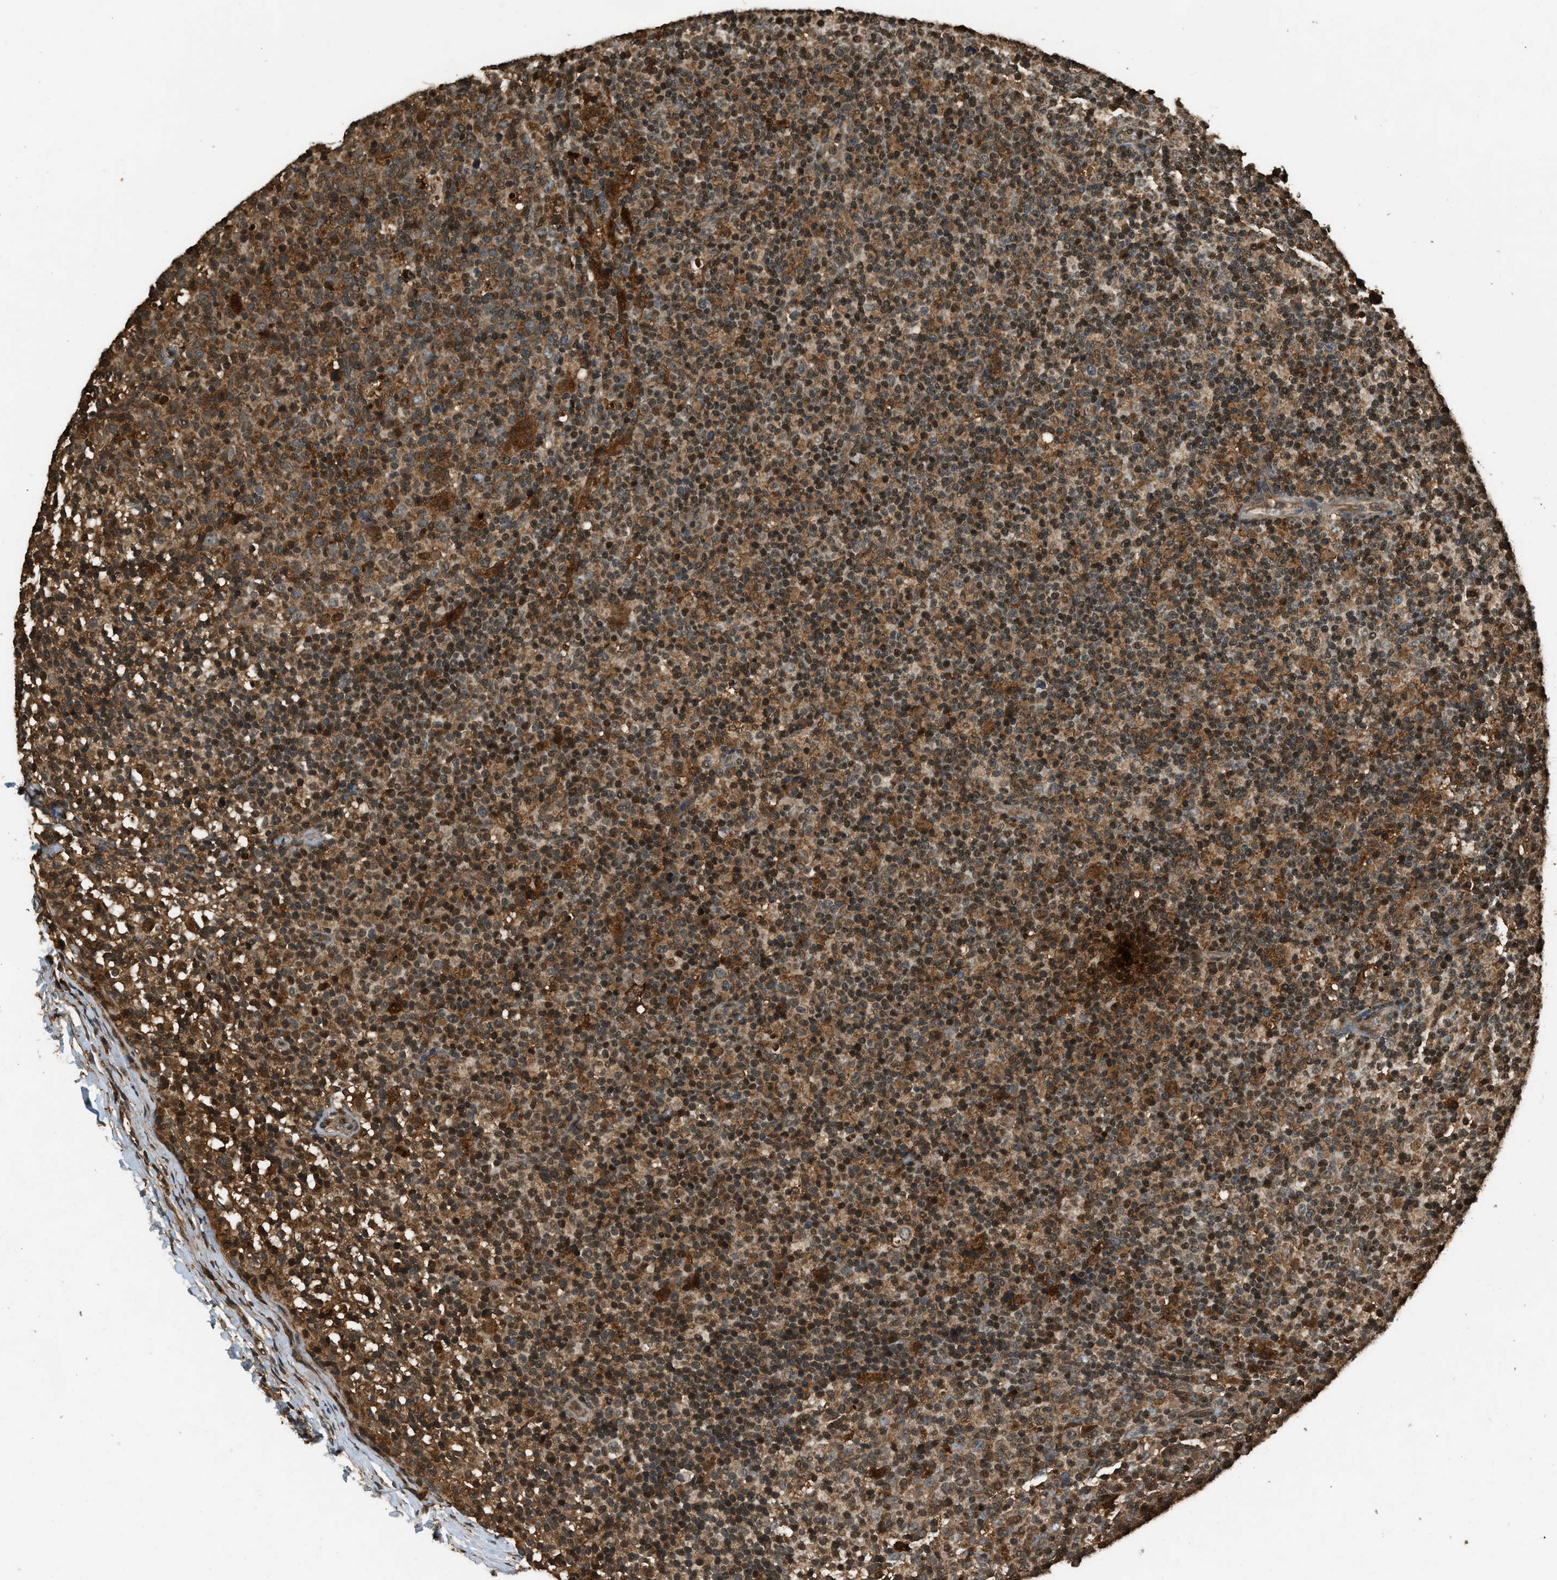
{"staining": {"intensity": "moderate", "quantity": ">75%", "location": "cytoplasmic/membranous"}, "tissue": "lymph node", "cell_type": "Germinal center cells", "image_type": "normal", "snomed": [{"axis": "morphology", "description": "Normal tissue, NOS"}, {"axis": "morphology", "description": "Inflammation, NOS"}, {"axis": "topography", "description": "Lymph node"}], "caption": "Germinal center cells reveal medium levels of moderate cytoplasmic/membranous staining in about >75% of cells in normal human lymph node.", "gene": "RAP2A", "patient": {"sex": "male", "age": 55}}